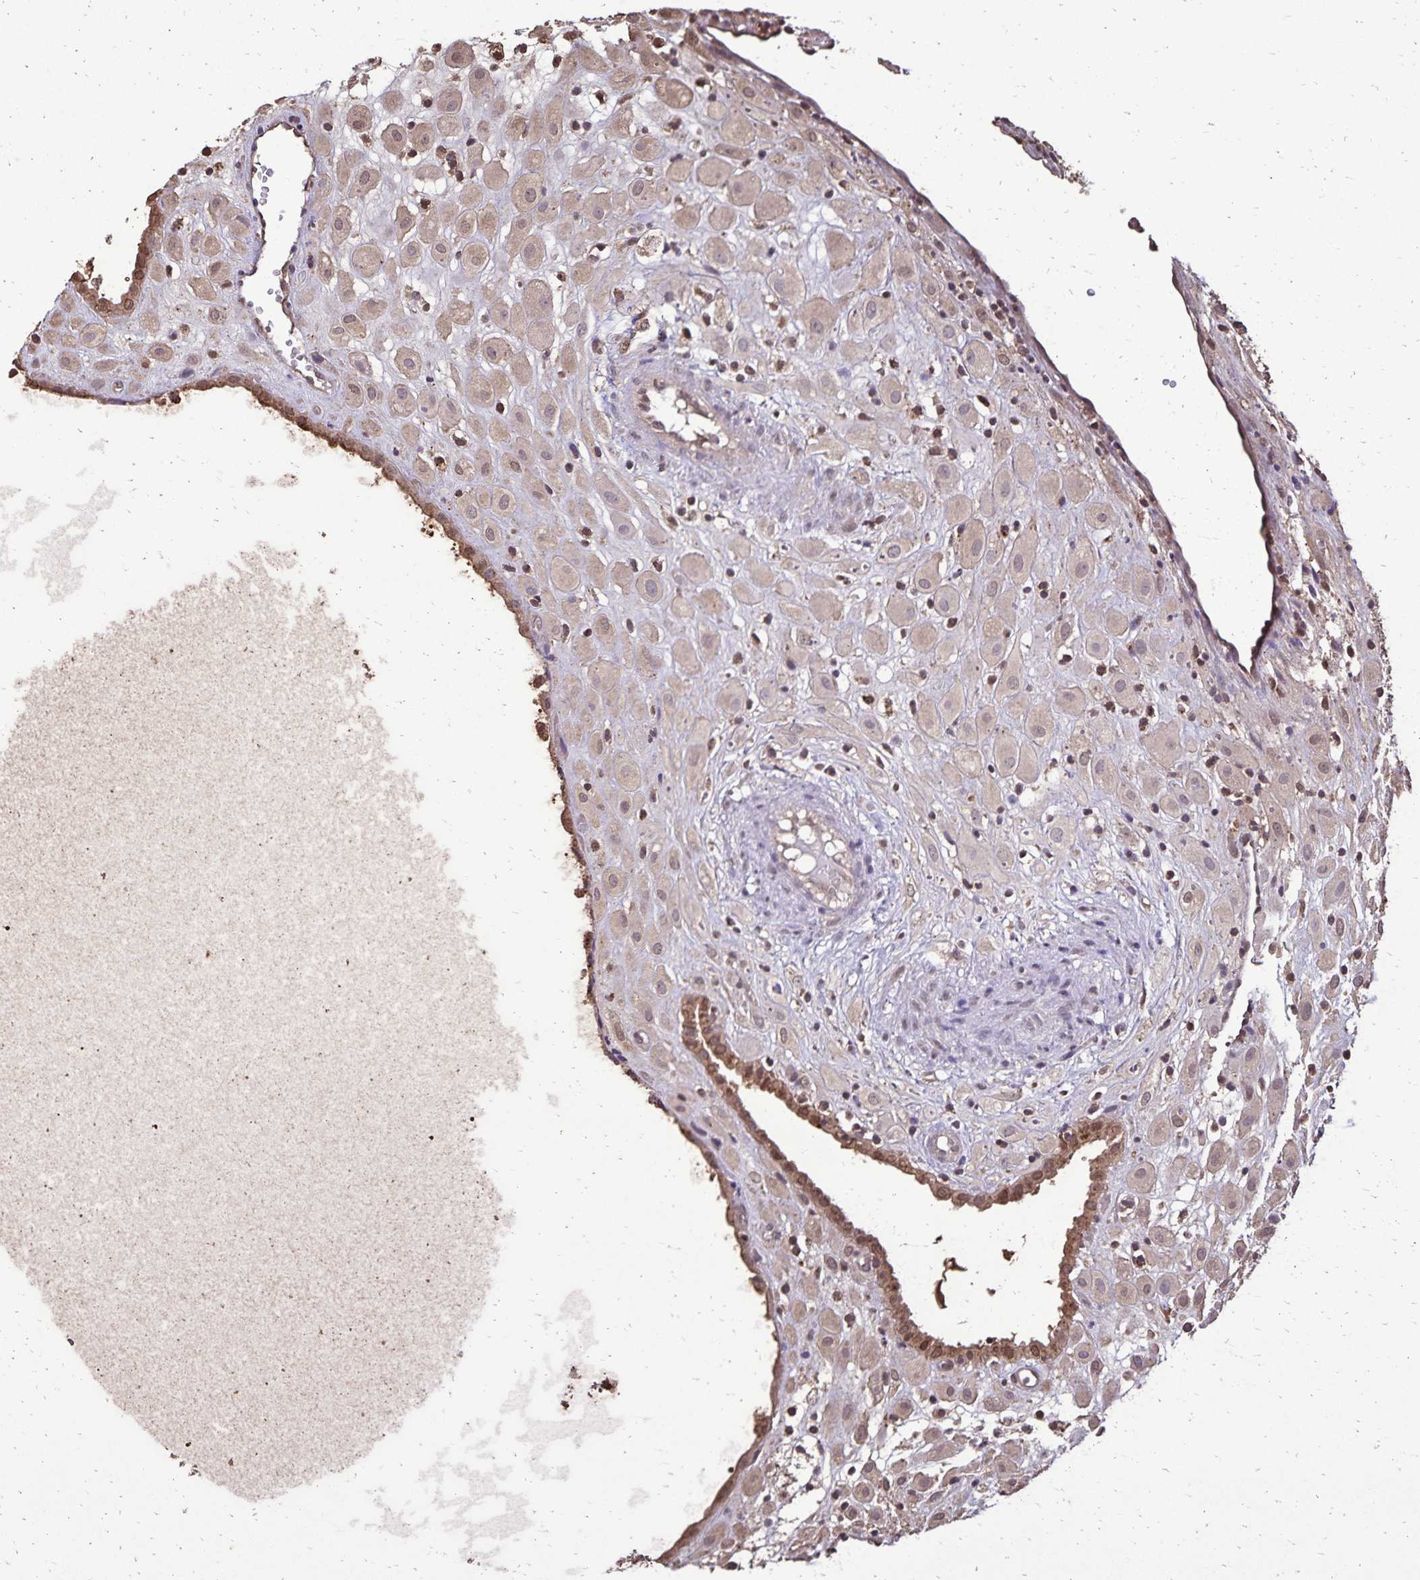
{"staining": {"intensity": "weak", "quantity": "25%-75%", "location": "cytoplasmic/membranous"}, "tissue": "placenta", "cell_type": "Decidual cells", "image_type": "normal", "snomed": [{"axis": "morphology", "description": "Normal tissue, NOS"}, {"axis": "topography", "description": "Placenta"}], "caption": "Placenta stained with DAB (3,3'-diaminobenzidine) immunohistochemistry shows low levels of weak cytoplasmic/membranous positivity in approximately 25%-75% of decidual cells. The protein is shown in brown color, while the nuclei are stained blue.", "gene": "CHMP1B", "patient": {"sex": "female", "age": 24}}